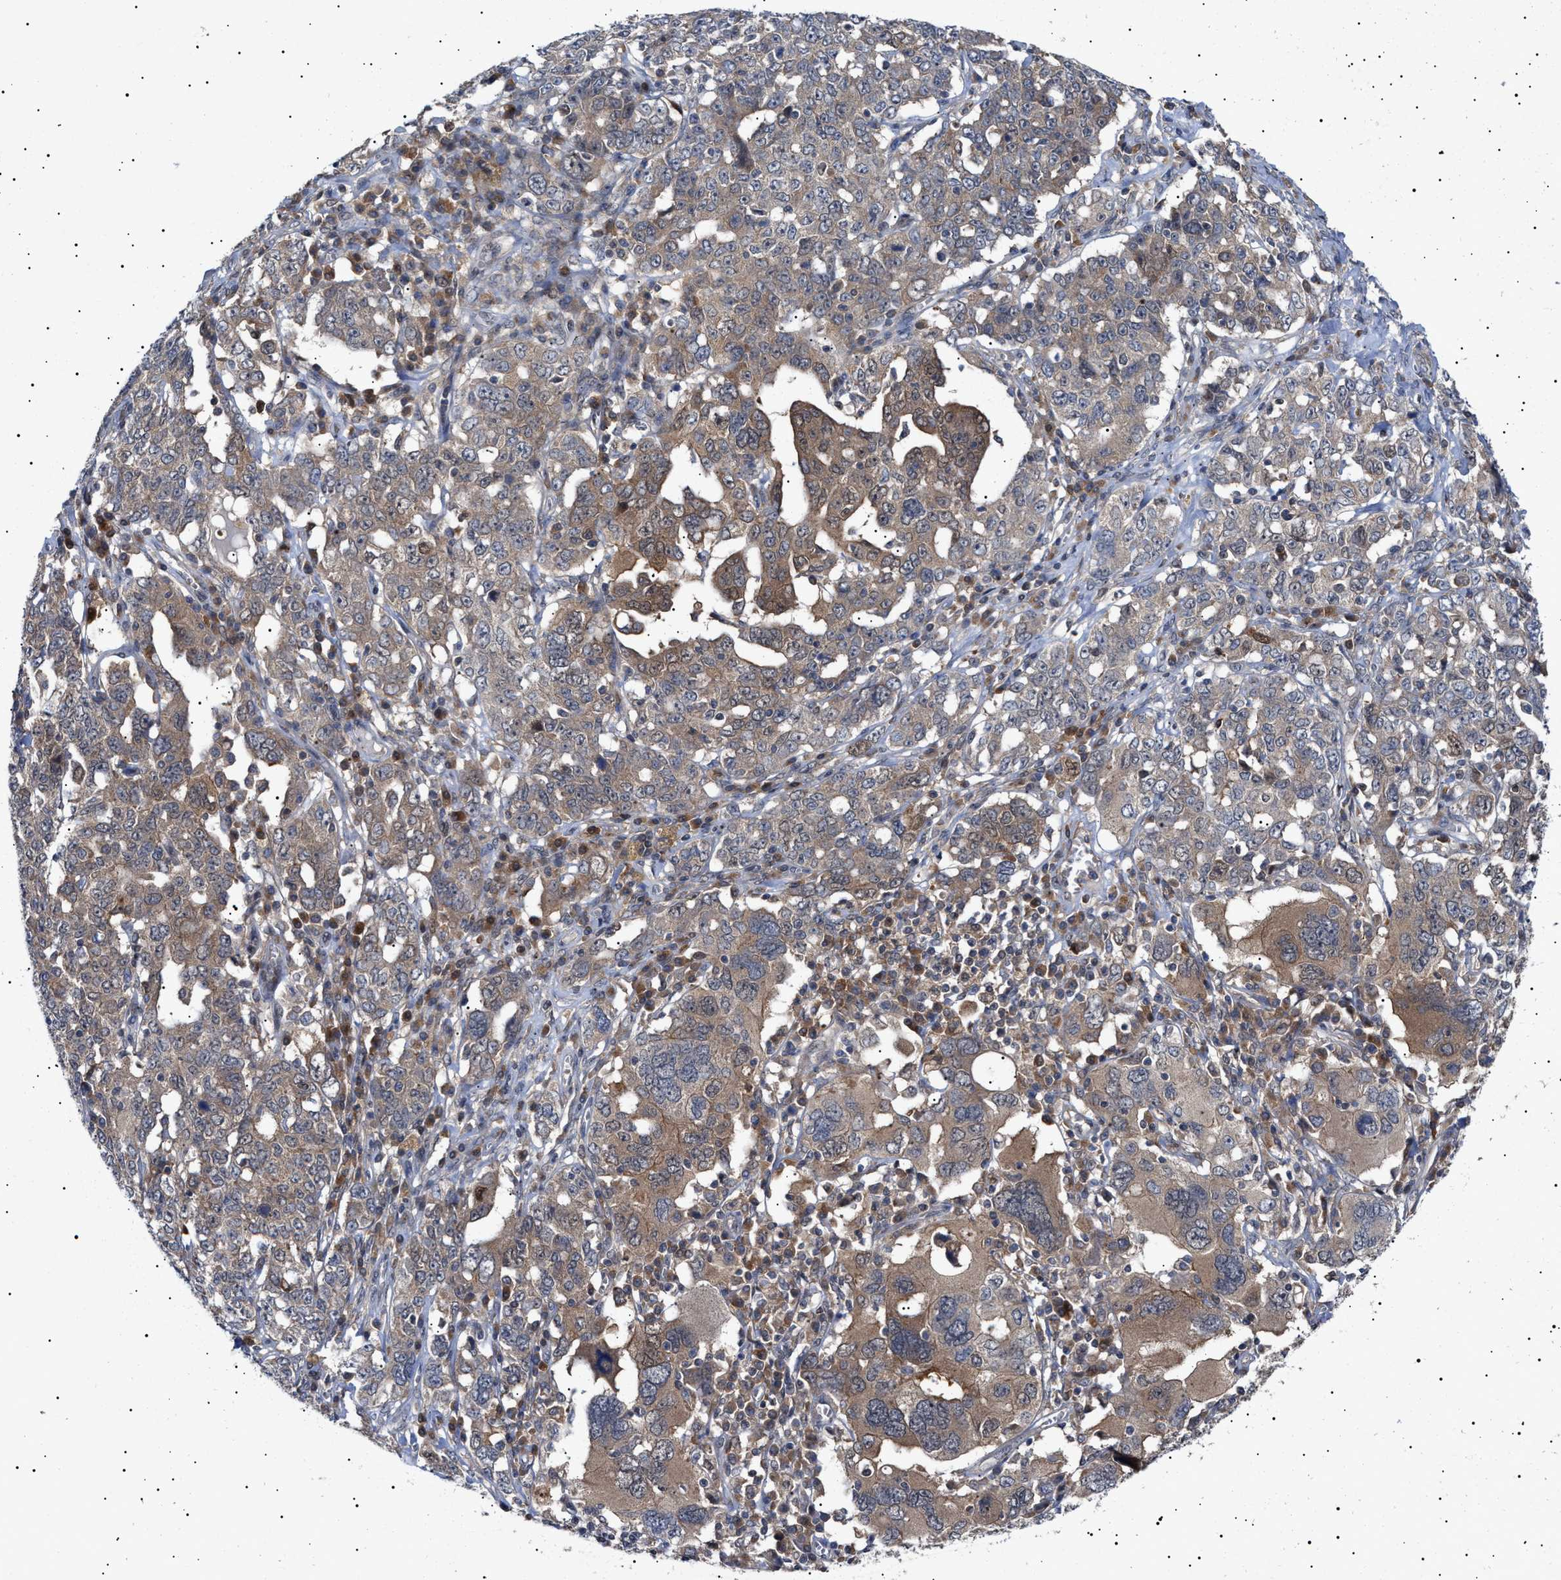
{"staining": {"intensity": "moderate", "quantity": "25%-75%", "location": "cytoplasmic/membranous"}, "tissue": "ovarian cancer", "cell_type": "Tumor cells", "image_type": "cancer", "snomed": [{"axis": "morphology", "description": "Carcinoma, endometroid"}, {"axis": "topography", "description": "Ovary"}], "caption": "High-magnification brightfield microscopy of endometroid carcinoma (ovarian) stained with DAB (brown) and counterstained with hematoxylin (blue). tumor cells exhibit moderate cytoplasmic/membranous expression is present in about25%-75% of cells. The staining is performed using DAB brown chromogen to label protein expression. The nuclei are counter-stained blue using hematoxylin.", "gene": "NPLOC4", "patient": {"sex": "female", "age": 62}}